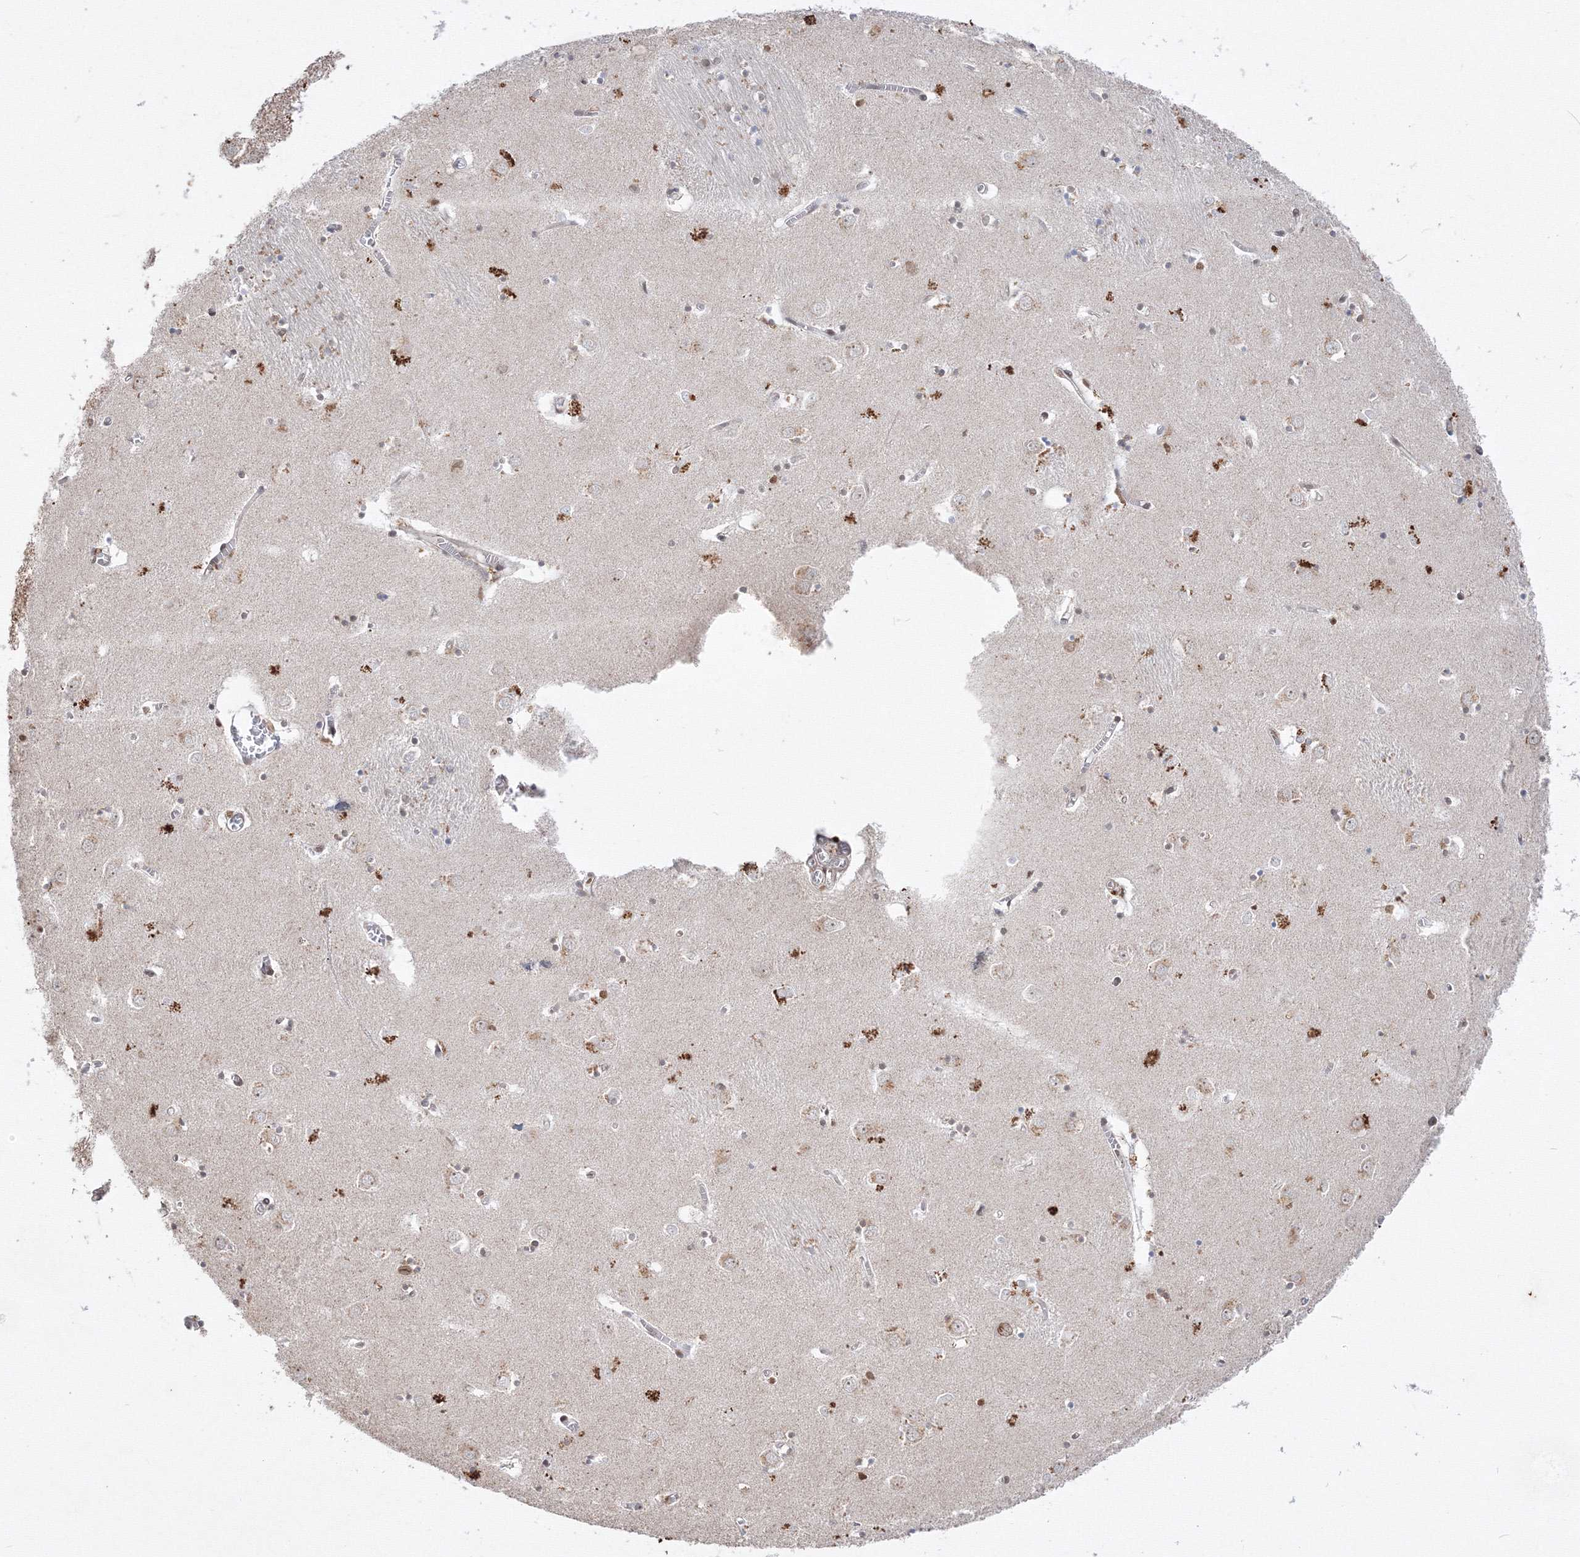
{"staining": {"intensity": "moderate", "quantity": "<25%", "location": "cytoplasmic/membranous,nuclear"}, "tissue": "caudate", "cell_type": "Glial cells", "image_type": "normal", "snomed": [{"axis": "morphology", "description": "Normal tissue, NOS"}, {"axis": "topography", "description": "Lateral ventricle wall"}], "caption": "An immunohistochemistry (IHC) image of unremarkable tissue is shown. Protein staining in brown highlights moderate cytoplasmic/membranous,nuclear positivity in caudate within glial cells.", "gene": "TMEM50B", "patient": {"sex": "male", "age": 70}}